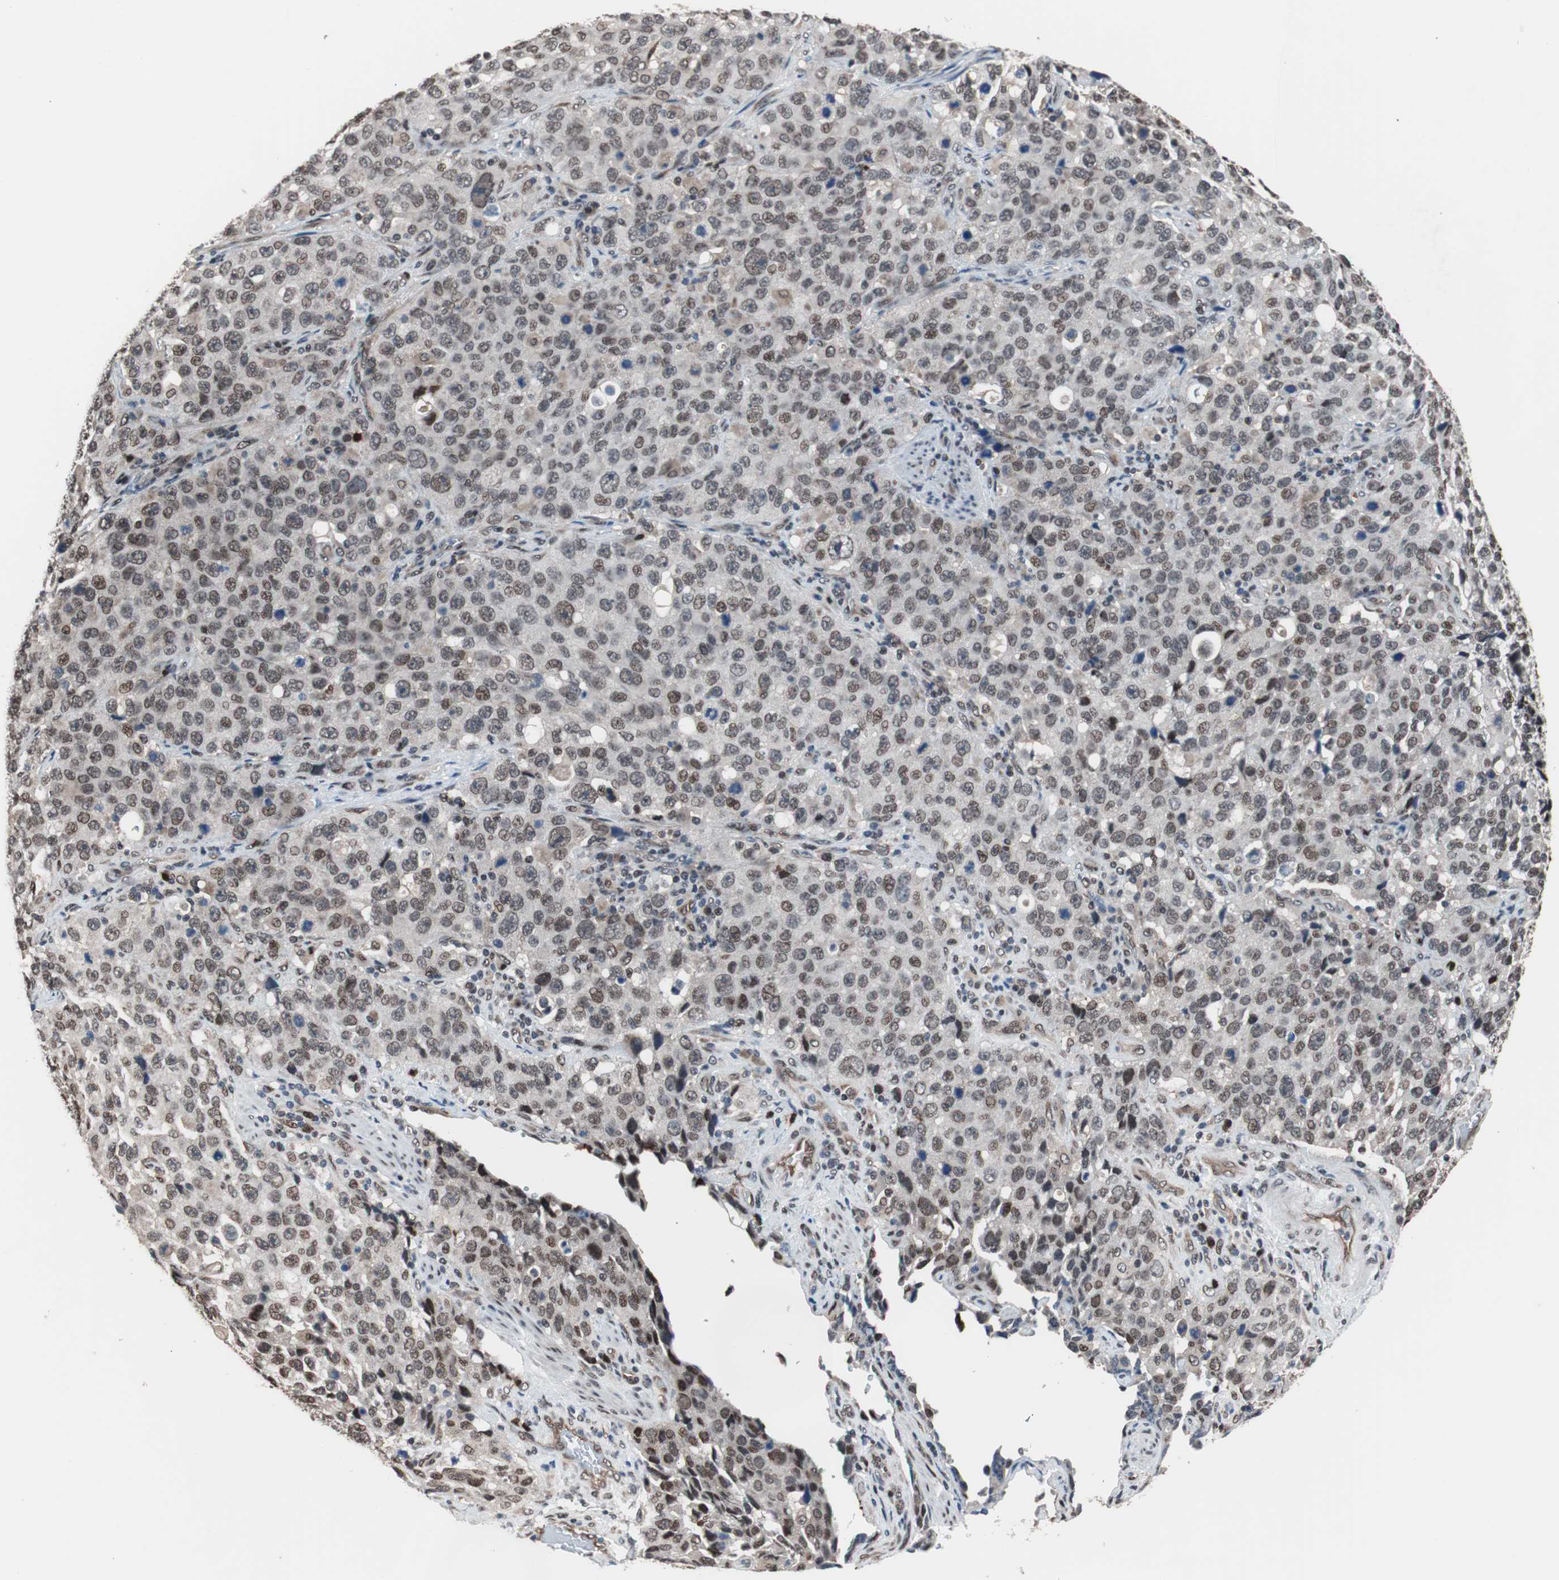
{"staining": {"intensity": "weak", "quantity": "25%-75%", "location": "nuclear"}, "tissue": "stomach cancer", "cell_type": "Tumor cells", "image_type": "cancer", "snomed": [{"axis": "morphology", "description": "Normal tissue, NOS"}, {"axis": "morphology", "description": "Adenocarcinoma, NOS"}, {"axis": "topography", "description": "Stomach"}], "caption": "Immunohistochemistry staining of adenocarcinoma (stomach), which exhibits low levels of weak nuclear staining in approximately 25%-75% of tumor cells indicating weak nuclear protein positivity. The staining was performed using DAB (brown) for protein detection and nuclei were counterstained in hematoxylin (blue).", "gene": "POGZ", "patient": {"sex": "male", "age": 48}}